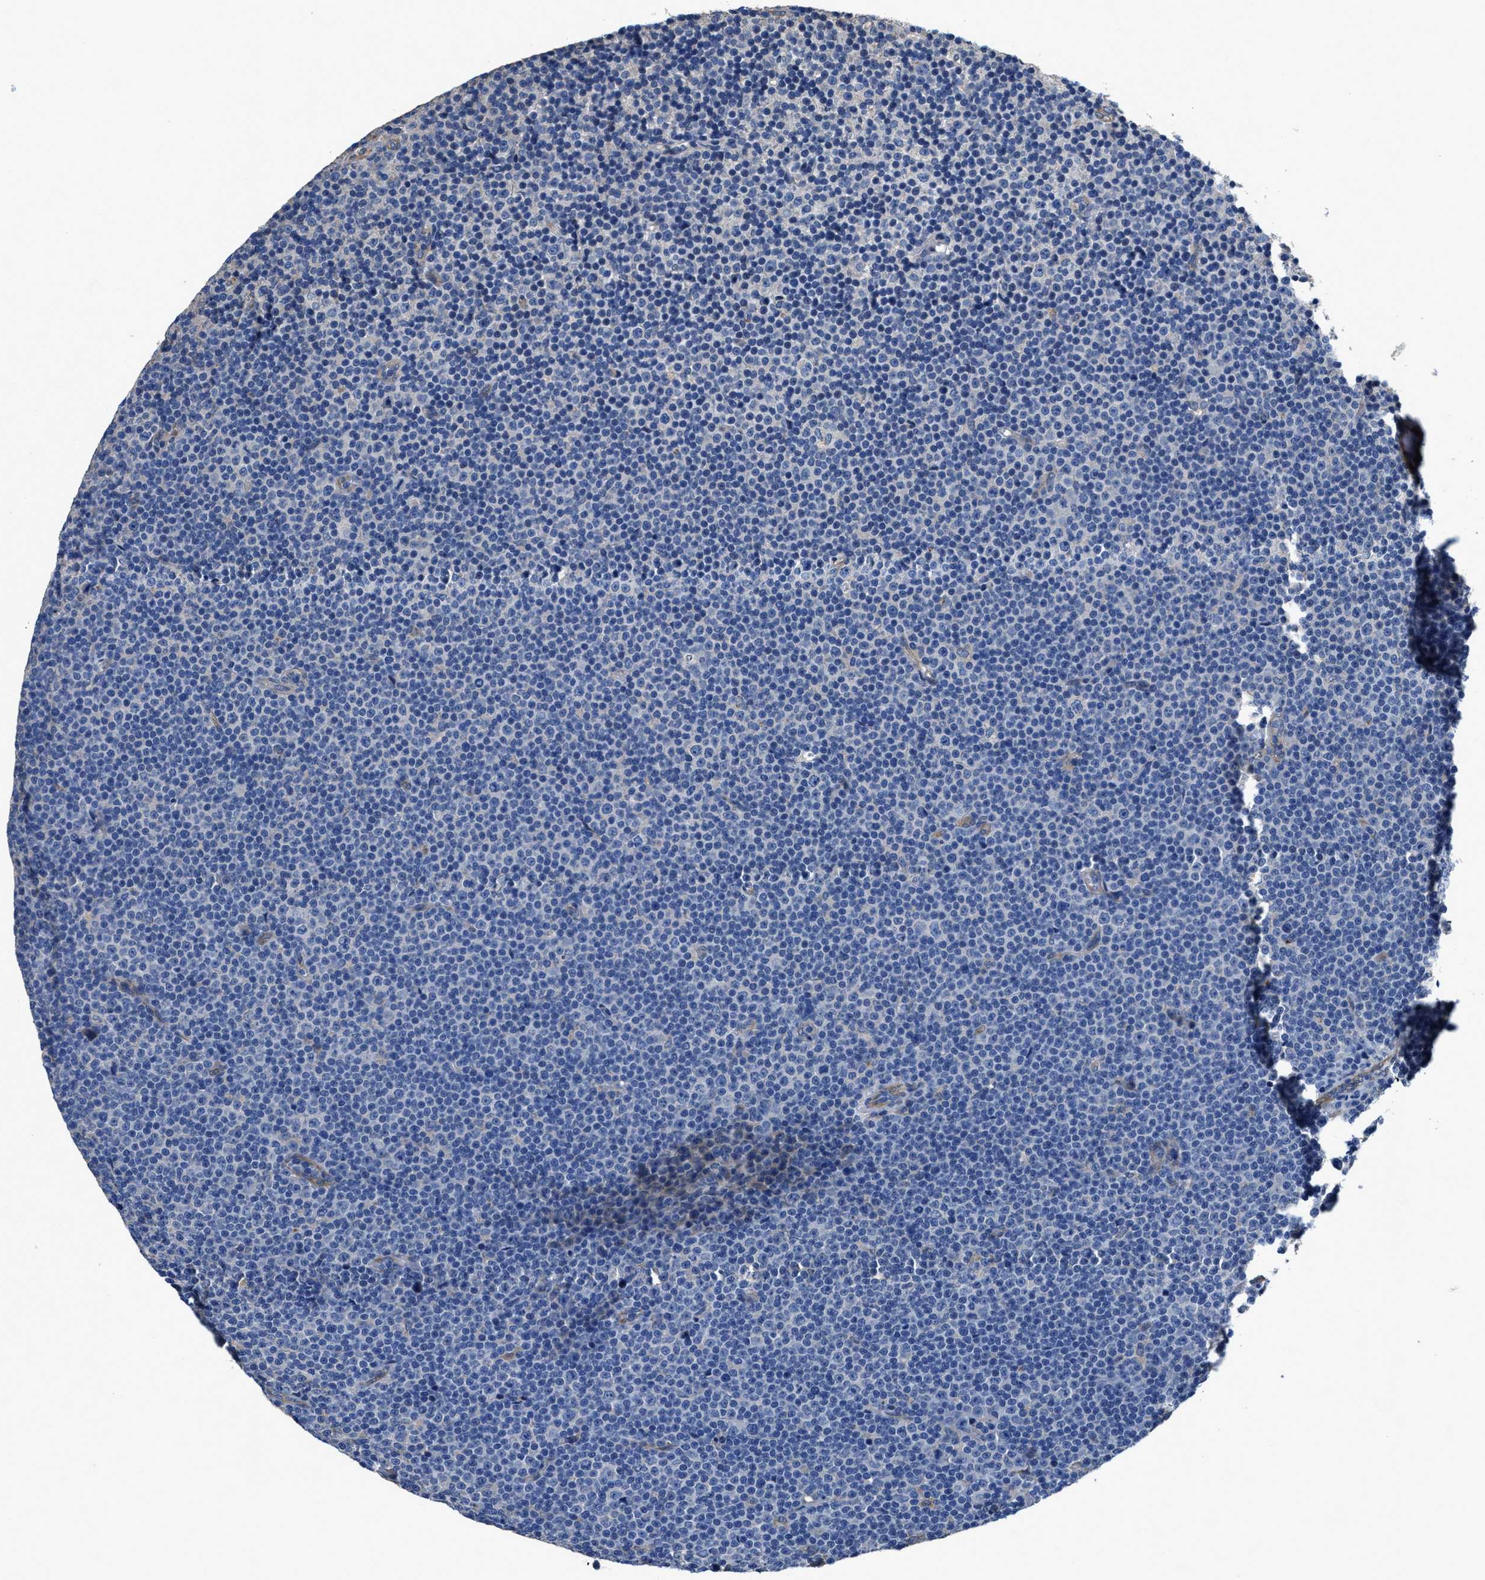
{"staining": {"intensity": "negative", "quantity": "none", "location": "none"}, "tissue": "lymphoma", "cell_type": "Tumor cells", "image_type": "cancer", "snomed": [{"axis": "morphology", "description": "Malignant lymphoma, non-Hodgkin's type, Low grade"}, {"axis": "topography", "description": "Lymph node"}], "caption": "DAB (3,3'-diaminobenzidine) immunohistochemical staining of human lymphoma shows no significant staining in tumor cells.", "gene": "PEG10", "patient": {"sex": "female", "age": 67}}